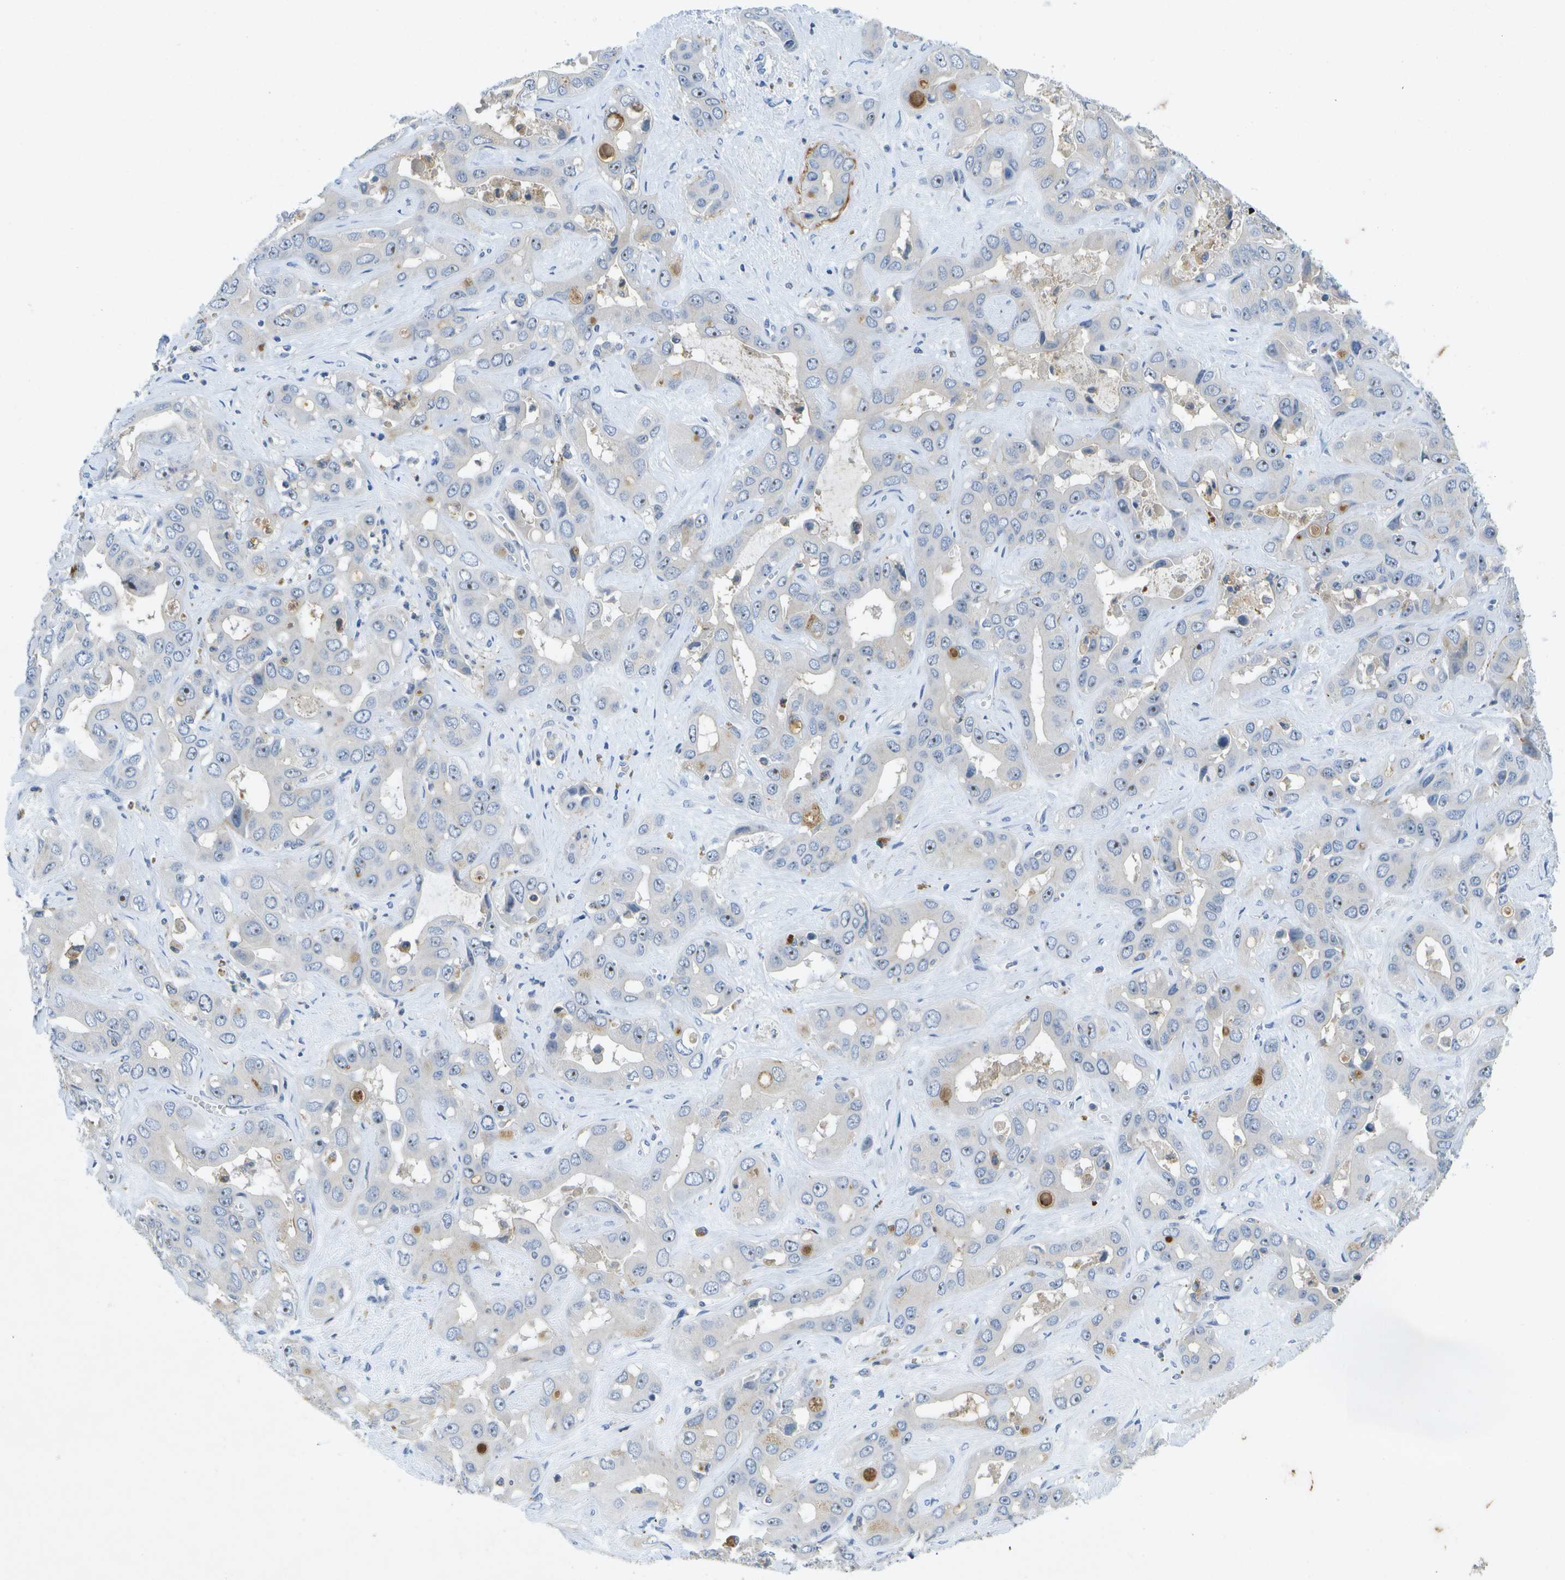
{"staining": {"intensity": "weak", "quantity": "25%-75%", "location": "cytoplasmic/membranous,nuclear"}, "tissue": "liver cancer", "cell_type": "Tumor cells", "image_type": "cancer", "snomed": [{"axis": "morphology", "description": "Cholangiocarcinoma"}, {"axis": "topography", "description": "Liver"}], "caption": "Liver cancer was stained to show a protein in brown. There is low levels of weak cytoplasmic/membranous and nuclear expression in about 25%-75% of tumor cells.", "gene": "LIPG", "patient": {"sex": "female", "age": 52}}